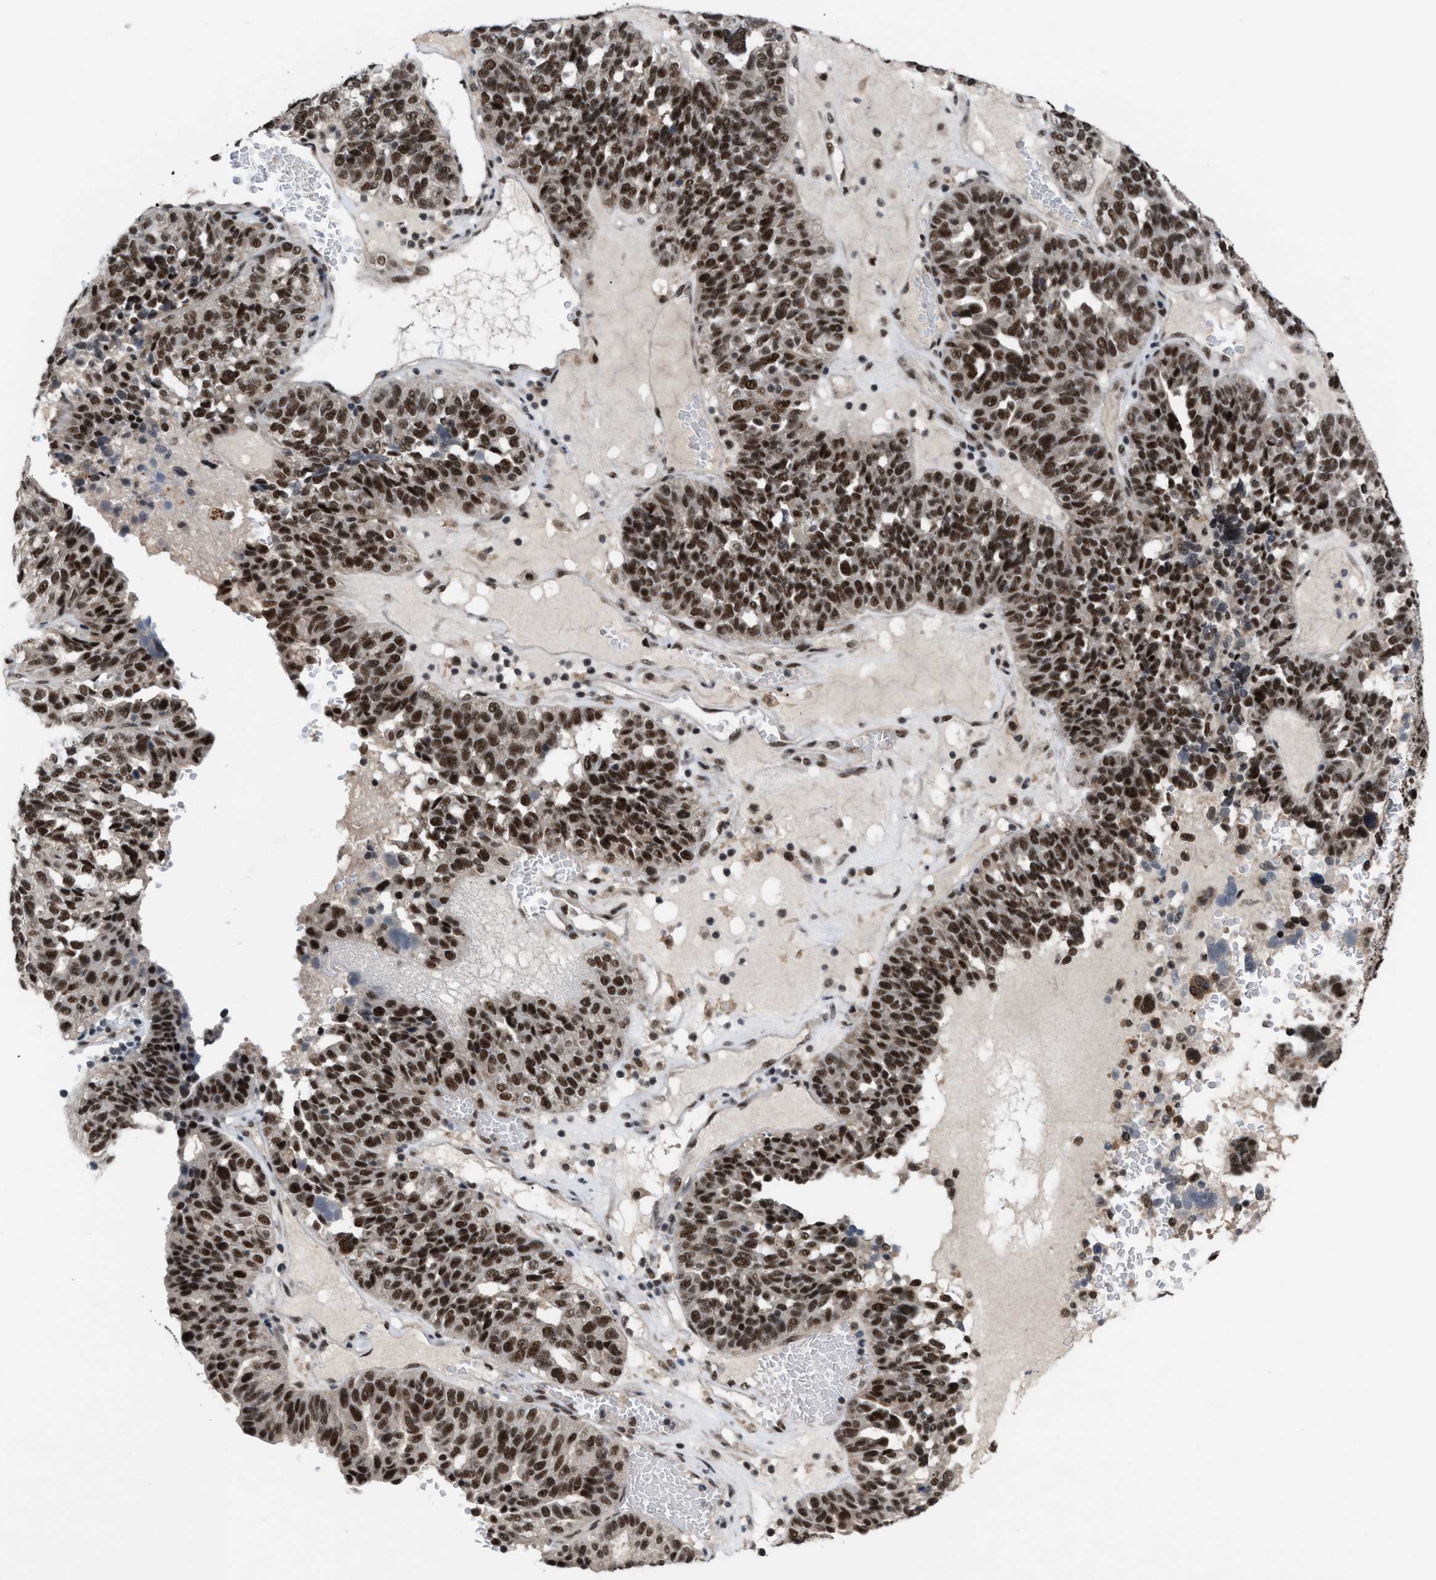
{"staining": {"intensity": "strong", "quantity": ">75%", "location": "nuclear"}, "tissue": "ovarian cancer", "cell_type": "Tumor cells", "image_type": "cancer", "snomed": [{"axis": "morphology", "description": "Cystadenocarcinoma, serous, NOS"}, {"axis": "topography", "description": "Ovary"}], "caption": "Human serous cystadenocarcinoma (ovarian) stained with a protein marker demonstrates strong staining in tumor cells.", "gene": "PRPF4", "patient": {"sex": "female", "age": 59}}